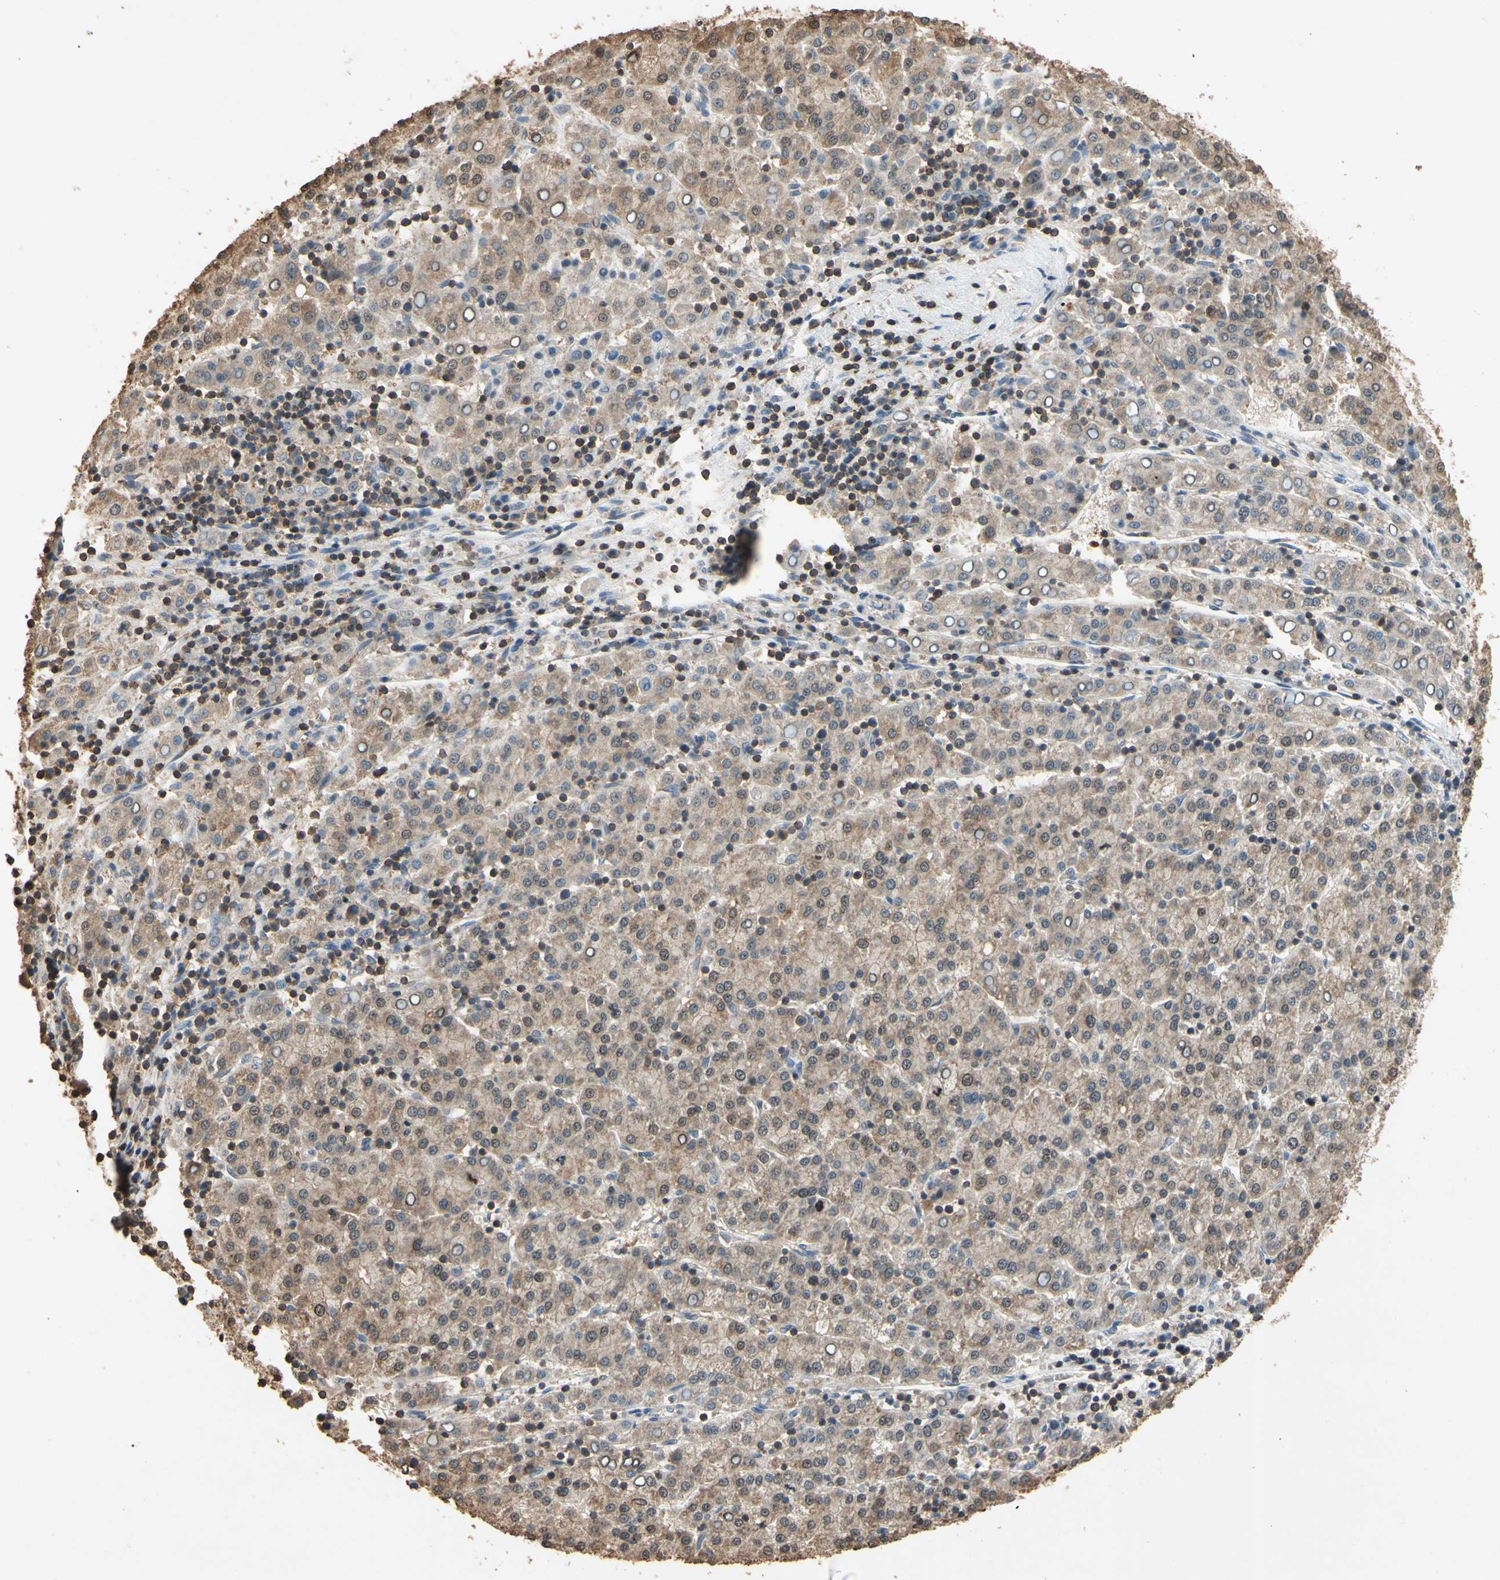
{"staining": {"intensity": "weak", "quantity": ">75%", "location": "cytoplasmic/membranous"}, "tissue": "liver cancer", "cell_type": "Tumor cells", "image_type": "cancer", "snomed": [{"axis": "morphology", "description": "Carcinoma, Hepatocellular, NOS"}, {"axis": "topography", "description": "Liver"}], "caption": "Immunohistochemical staining of hepatocellular carcinoma (liver) exhibits low levels of weak cytoplasmic/membranous expression in about >75% of tumor cells.", "gene": "MAP3K10", "patient": {"sex": "female", "age": 58}}